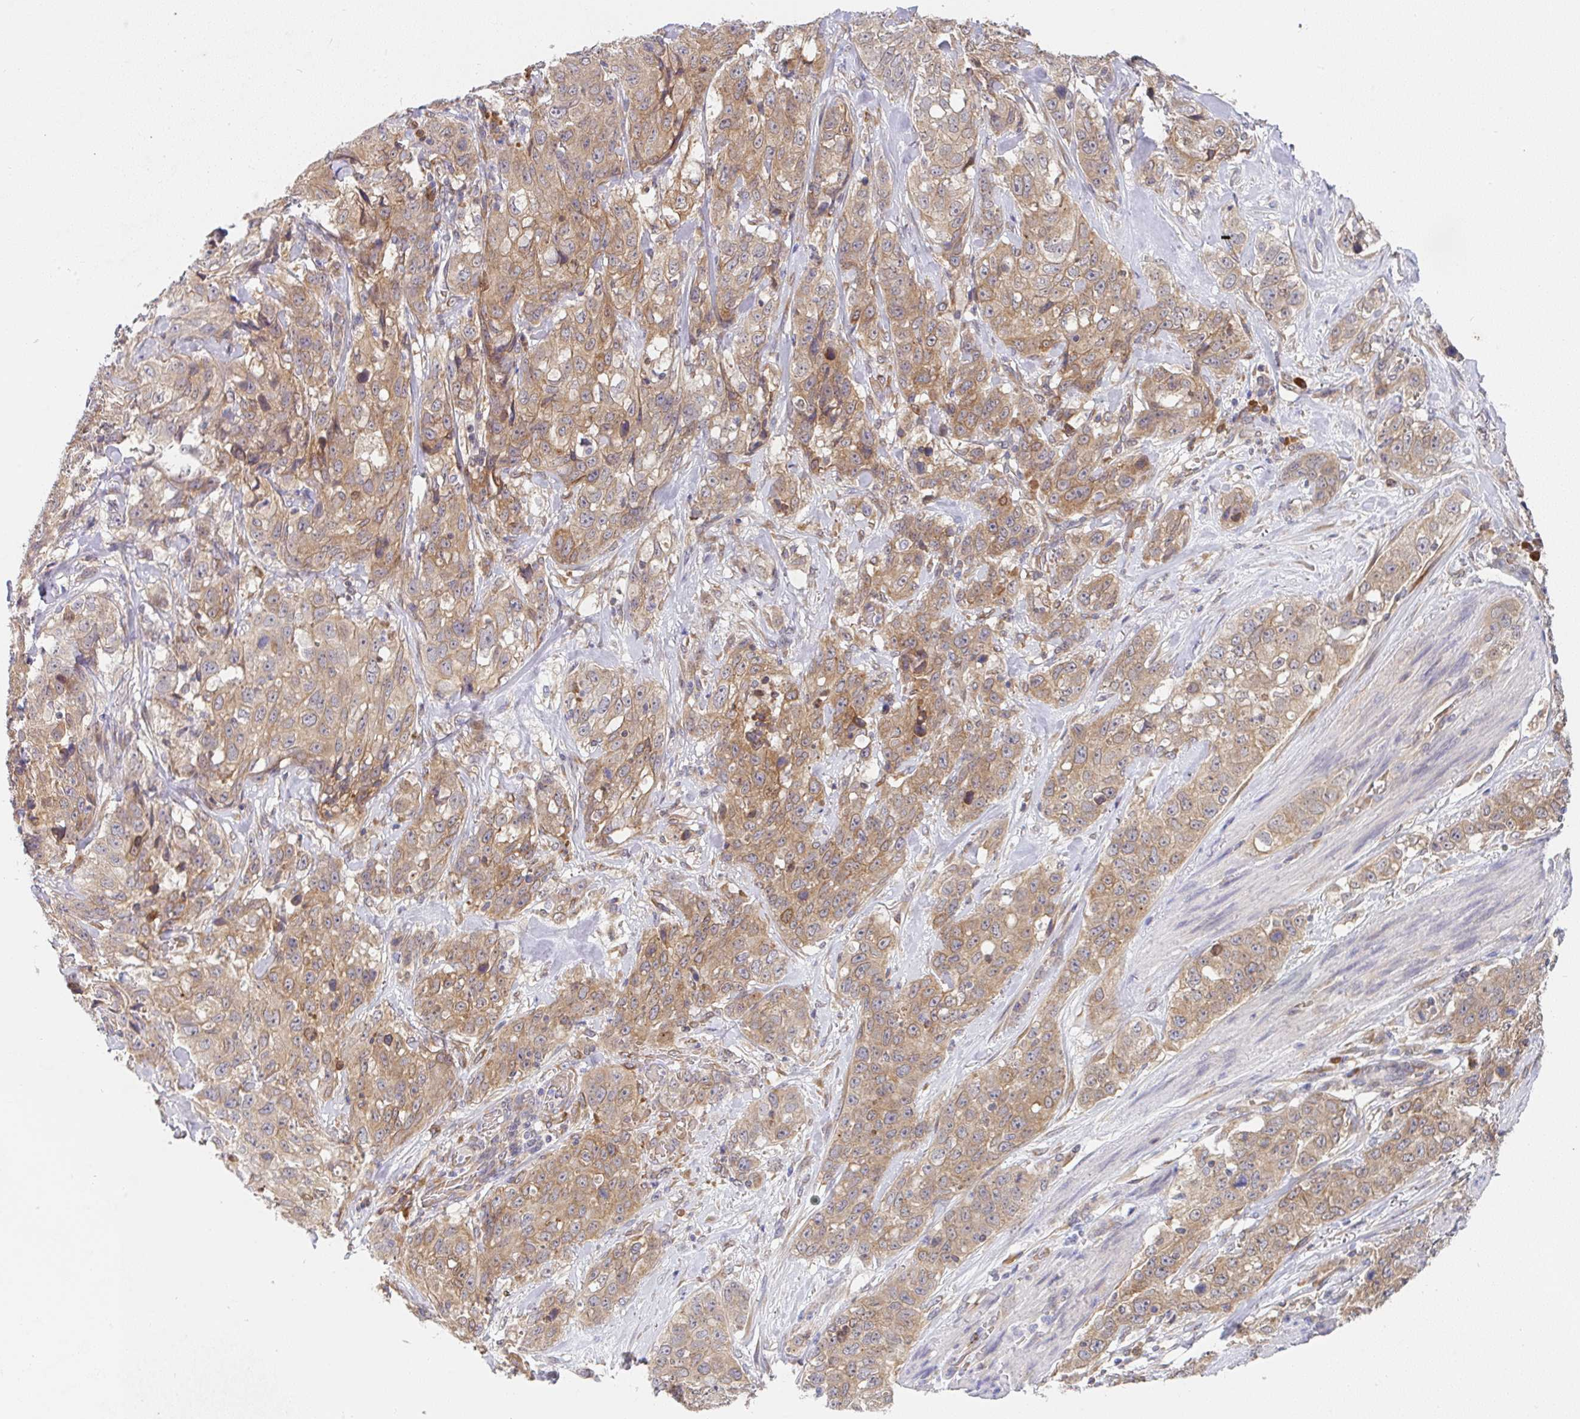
{"staining": {"intensity": "moderate", "quantity": ">75%", "location": "cytoplasmic/membranous"}, "tissue": "stomach cancer", "cell_type": "Tumor cells", "image_type": "cancer", "snomed": [{"axis": "morphology", "description": "Adenocarcinoma, NOS"}, {"axis": "topography", "description": "Stomach"}], "caption": "Human adenocarcinoma (stomach) stained for a protein (brown) exhibits moderate cytoplasmic/membranous positive expression in approximately >75% of tumor cells.", "gene": "DERL2", "patient": {"sex": "male", "age": 48}}